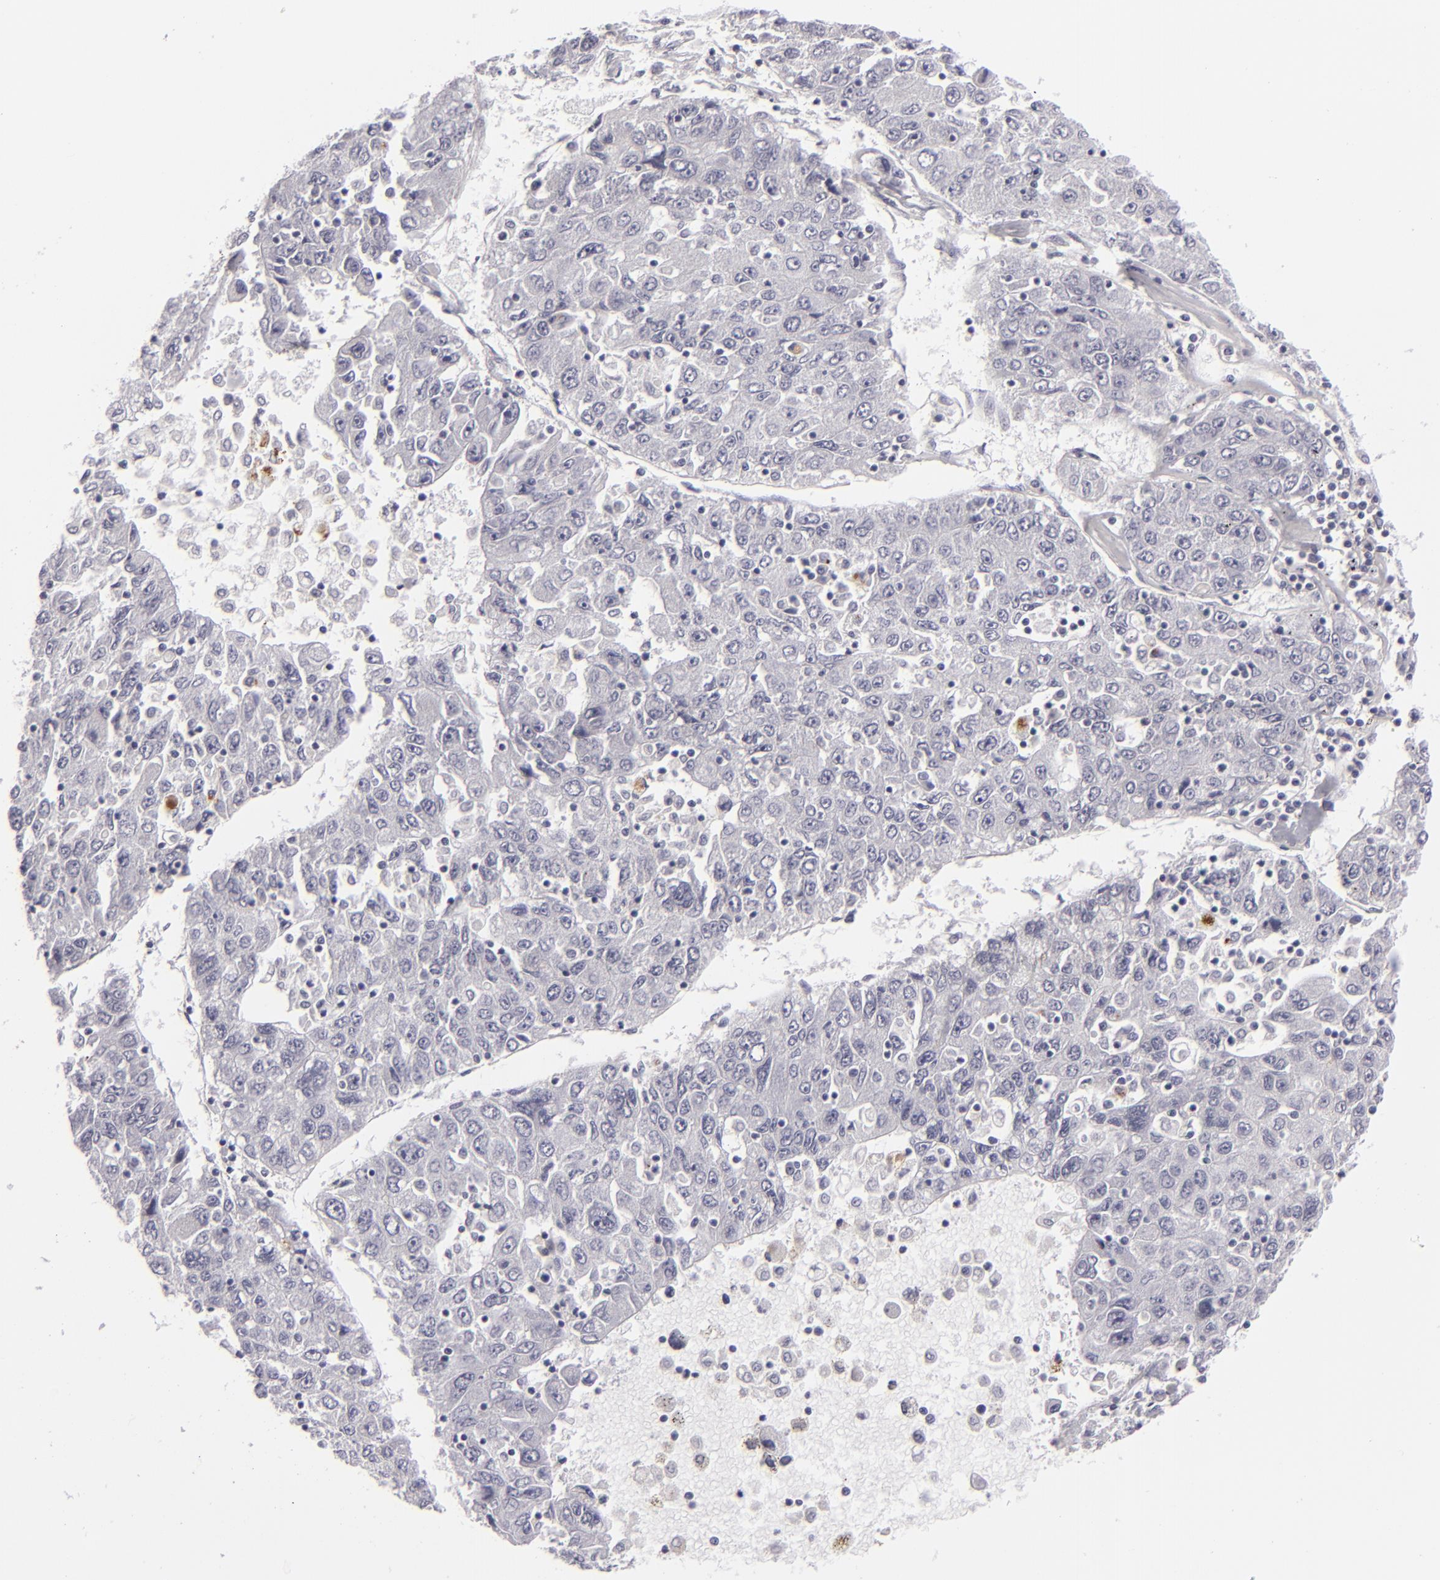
{"staining": {"intensity": "negative", "quantity": "none", "location": "none"}, "tissue": "liver cancer", "cell_type": "Tumor cells", "image_type": "cancer", "snomed": [{"axis": "morphology", "description": "Carcinoma, Hepatocellular, NOS"}, {"axis": "topography", "description": "Liver"}], "caption": "There is no significant expression in tumor cells of hepatocellular carcinoma (liver). (DAB immunohistochemistry visualized using brightfield microscopy, high magnification).", "gene": "C9", "patient": {"sex": "male", "age": 49}}